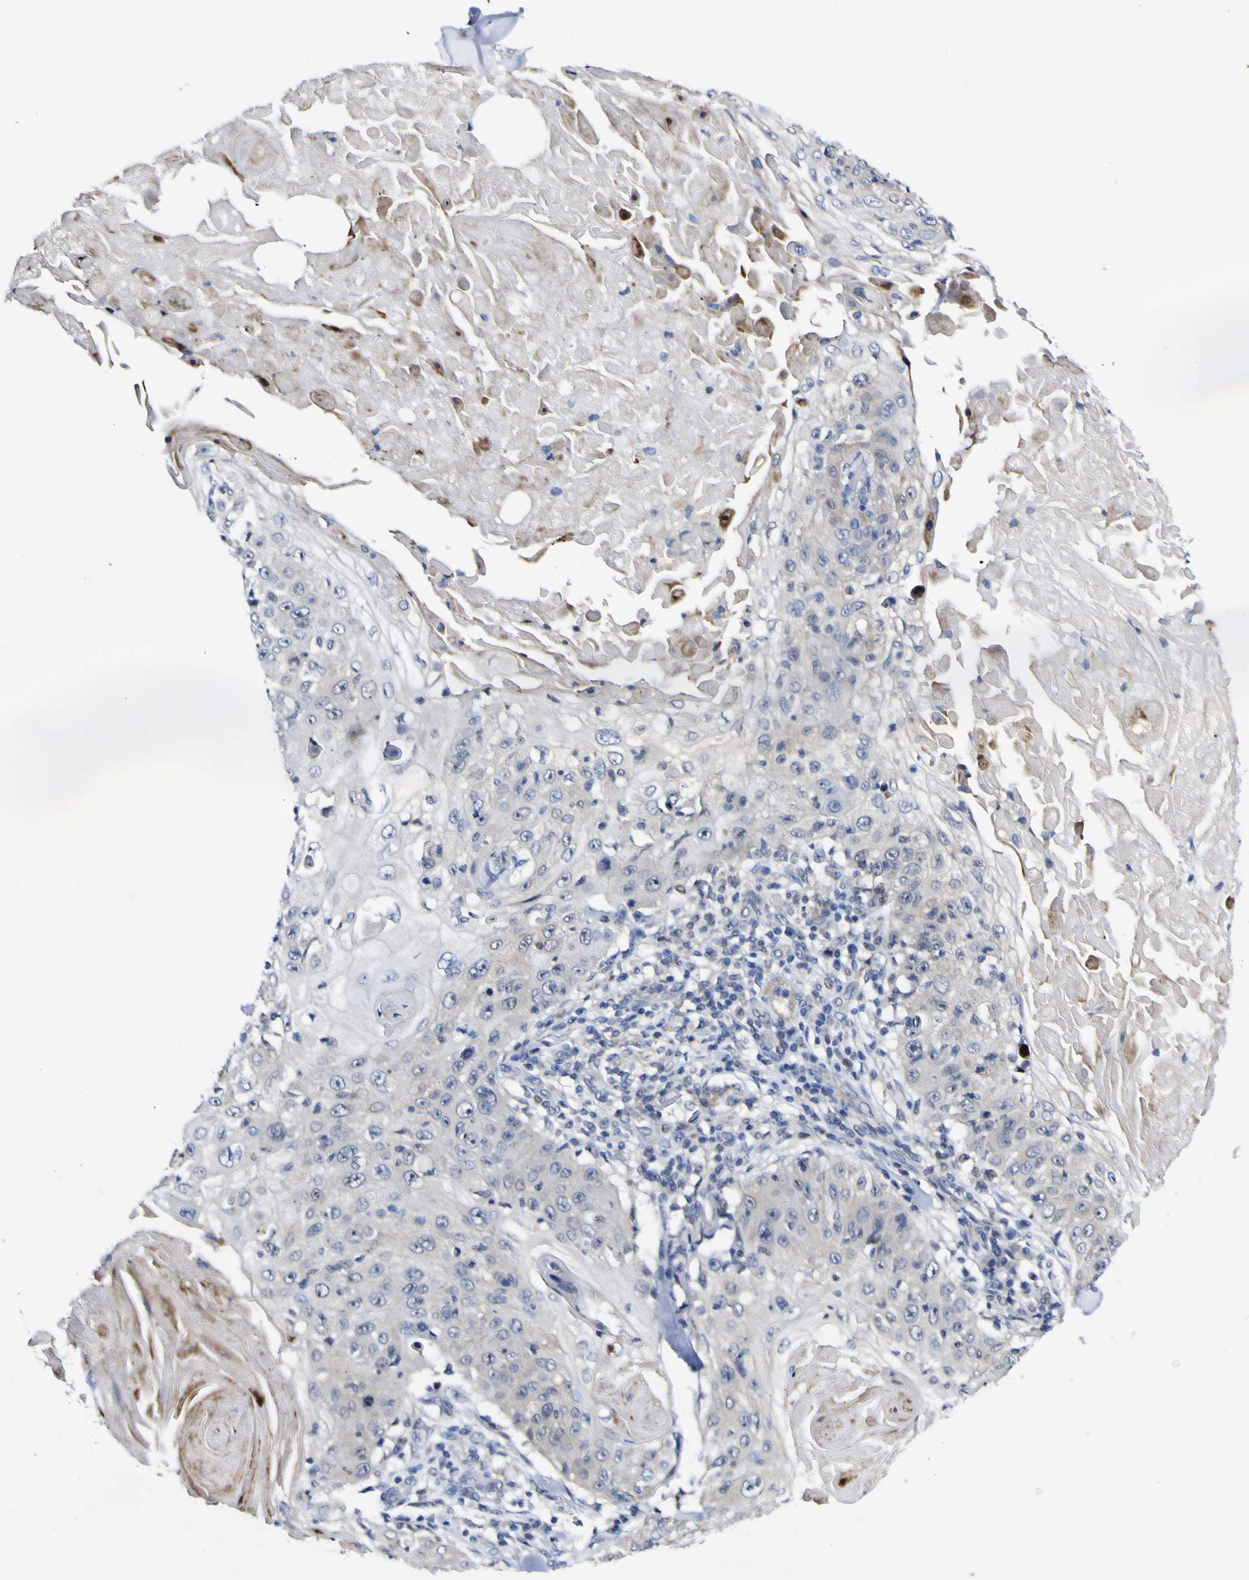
{"staining": {"intensity": "negative", "quantity": "none", "location": "none"}, "tissue": "skin cancer", "cell_type": "Tumor cells", "image_type": "cancer", "snomed": [{"axis": "morphology", "description": "Squamous cell carcinoma, NOS"}, {"axis": "topography", "description": "Skin"}], "caption": "Protein analysis of skin cancer shows no significant positivity in tumor cells. Brightfield microscopy of IHC stained with DAB (brown) and hematoxylin (blue), captured at high magnification.", "gene": "CASP6", "patient": {"sex": "male", "age": 86}}